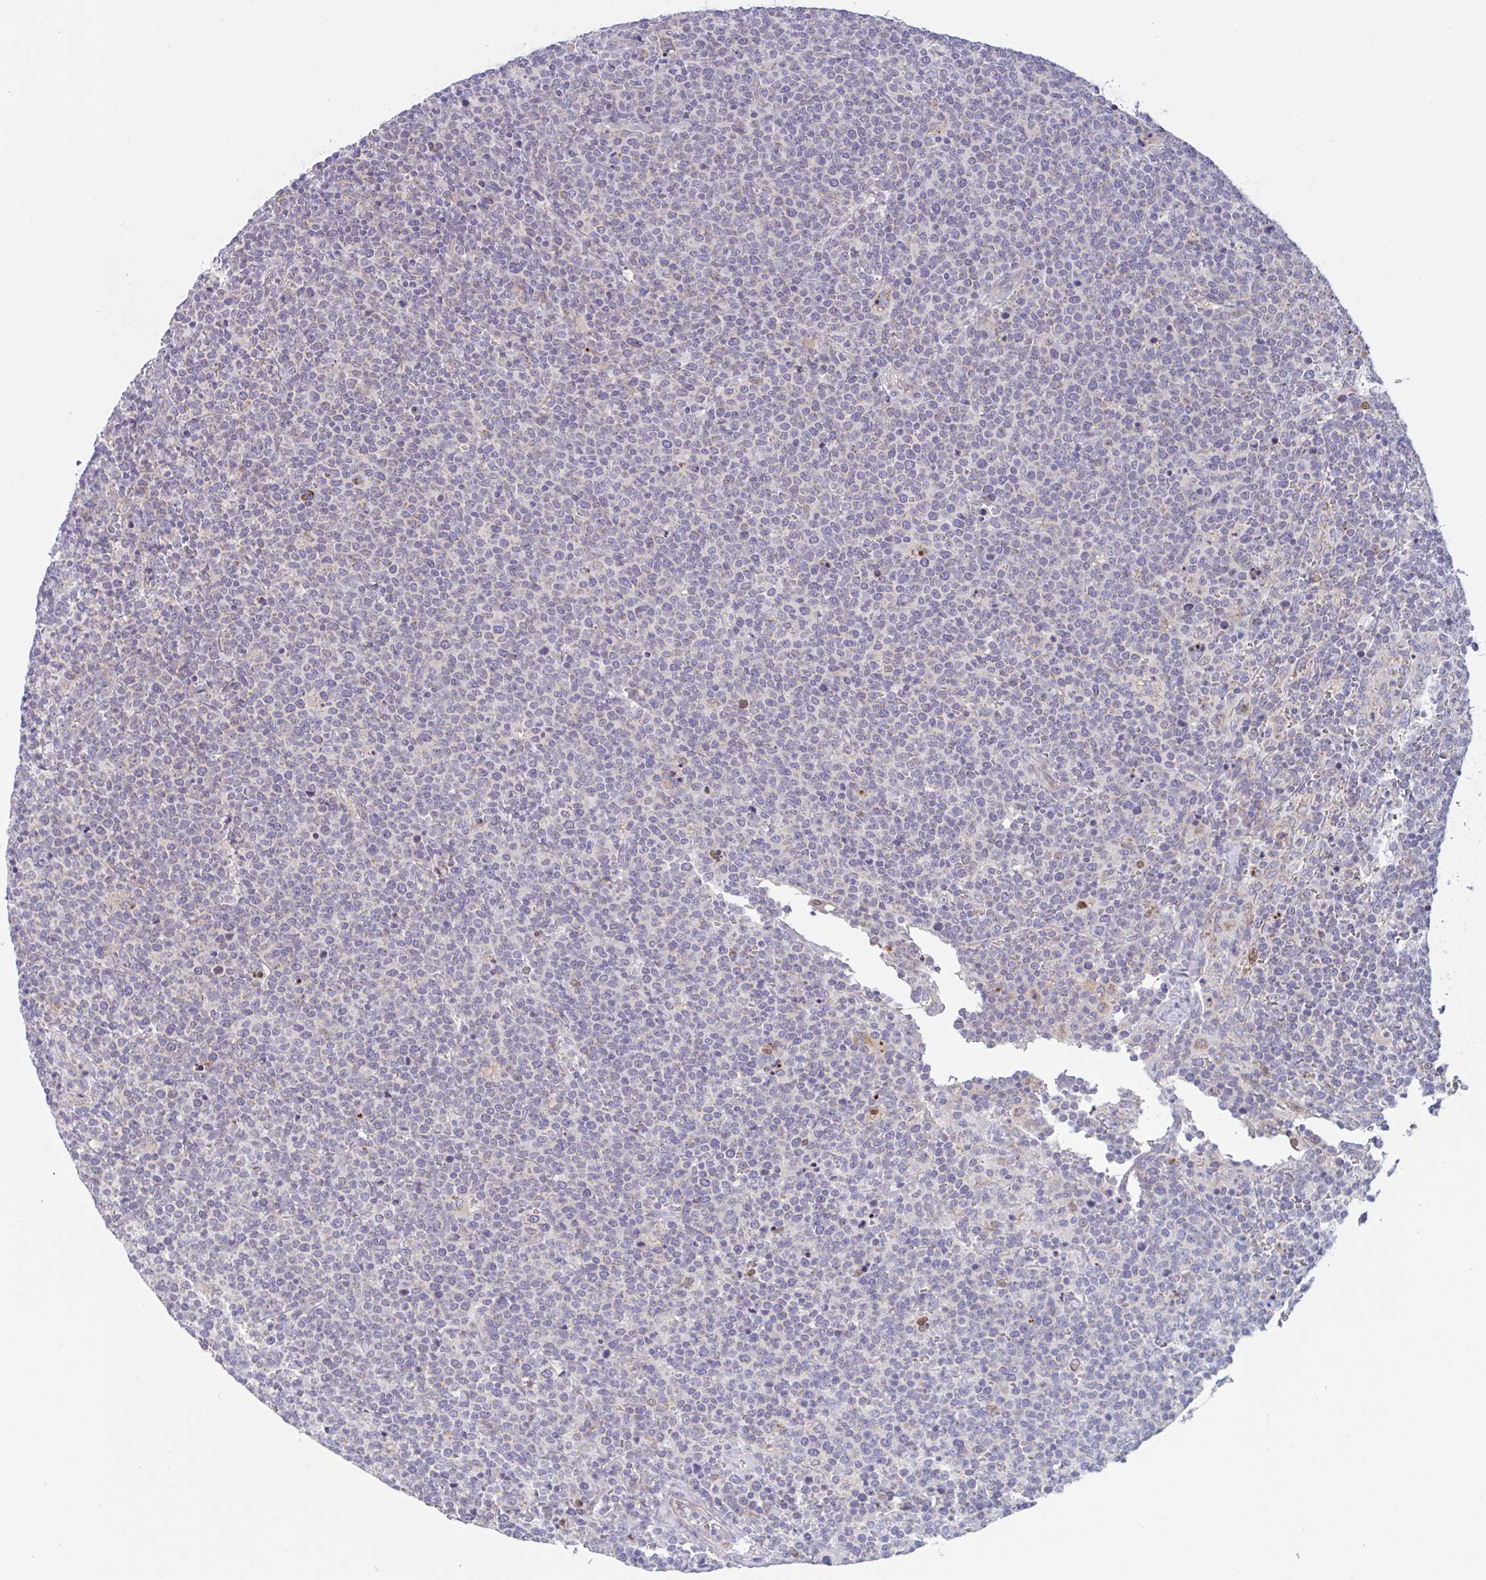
{"staining": {"intensity": "negative", "quantity": "none", "location": "none"}, "tissue": "lymphoma", "cell_type": "Tumor cells", "image_type": "cancer", "snomed": [{"axis": "morphology", "description": "Malignant lymphoma, non-Hodgkin's type, High grade"}, {"axis": "topography", "description": "Lymph node"}], "caption": "Protein analysis of high-grade malignant lymphoma, non-Hodgkin's type displays no significant expression in tumor cells. (DAB immunohistochemistry, high magnification).", "gene": "MRPS2", "patient": {"sex": "male", "age": 61}}